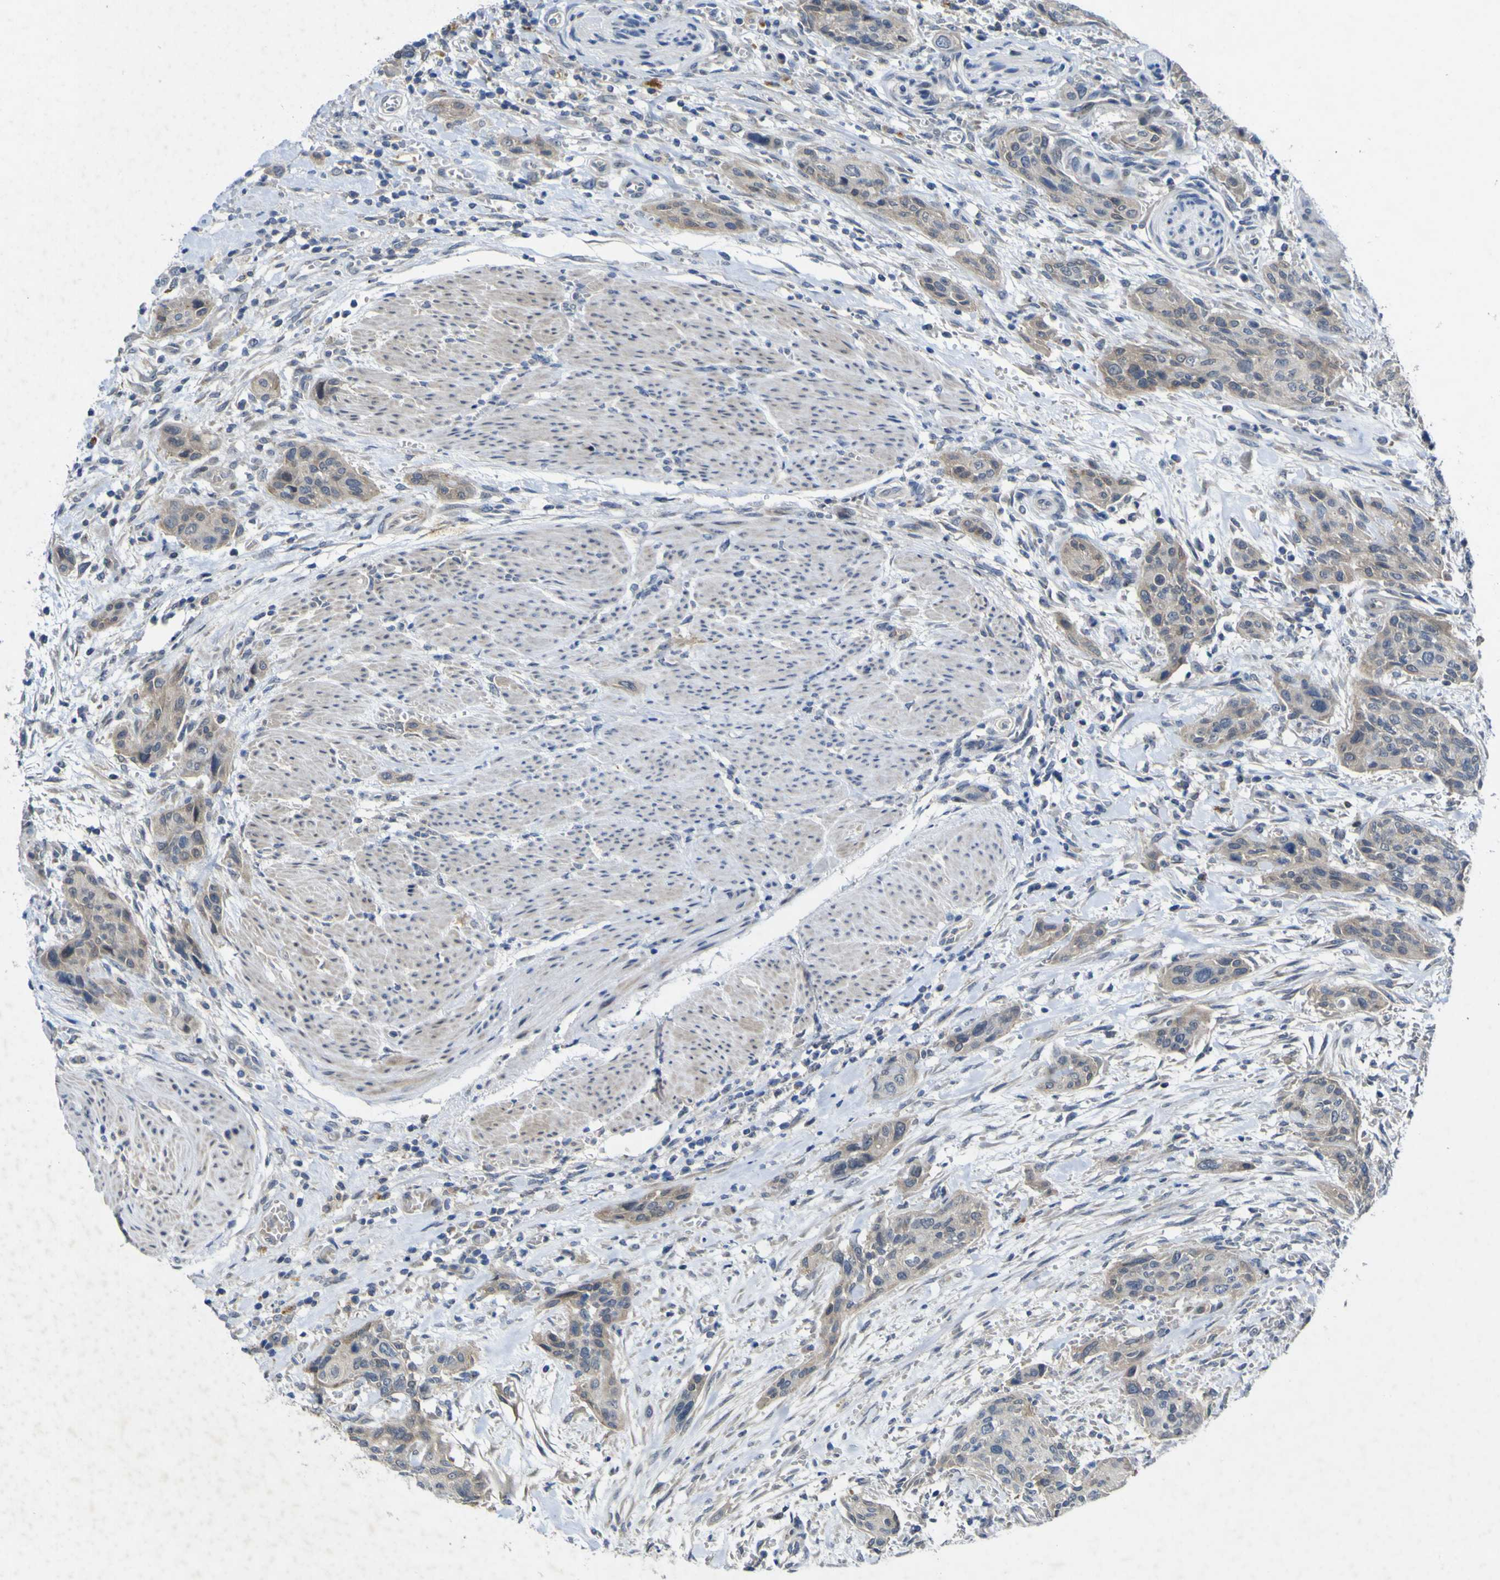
{"staining": {"intensity": "weak", "quantity": "<25%", "location": "cytoplasmic/membranous"}, "tissue": "urothelial cancer", "cell_type": "Tumor cells", "image_type": "cancer", "snomed": [{"axis": "morphology", "description": "Urothelial carcinoma, High grade"}, {"axis": "topography", "description": "Urinary bladder"}], "caption": "Image shows no protein staining in tumor cells of urothelial carcinoma (high-grade) tissue.", "gene": "NAV1", "patient": {"sex": "male", "age": 35}}